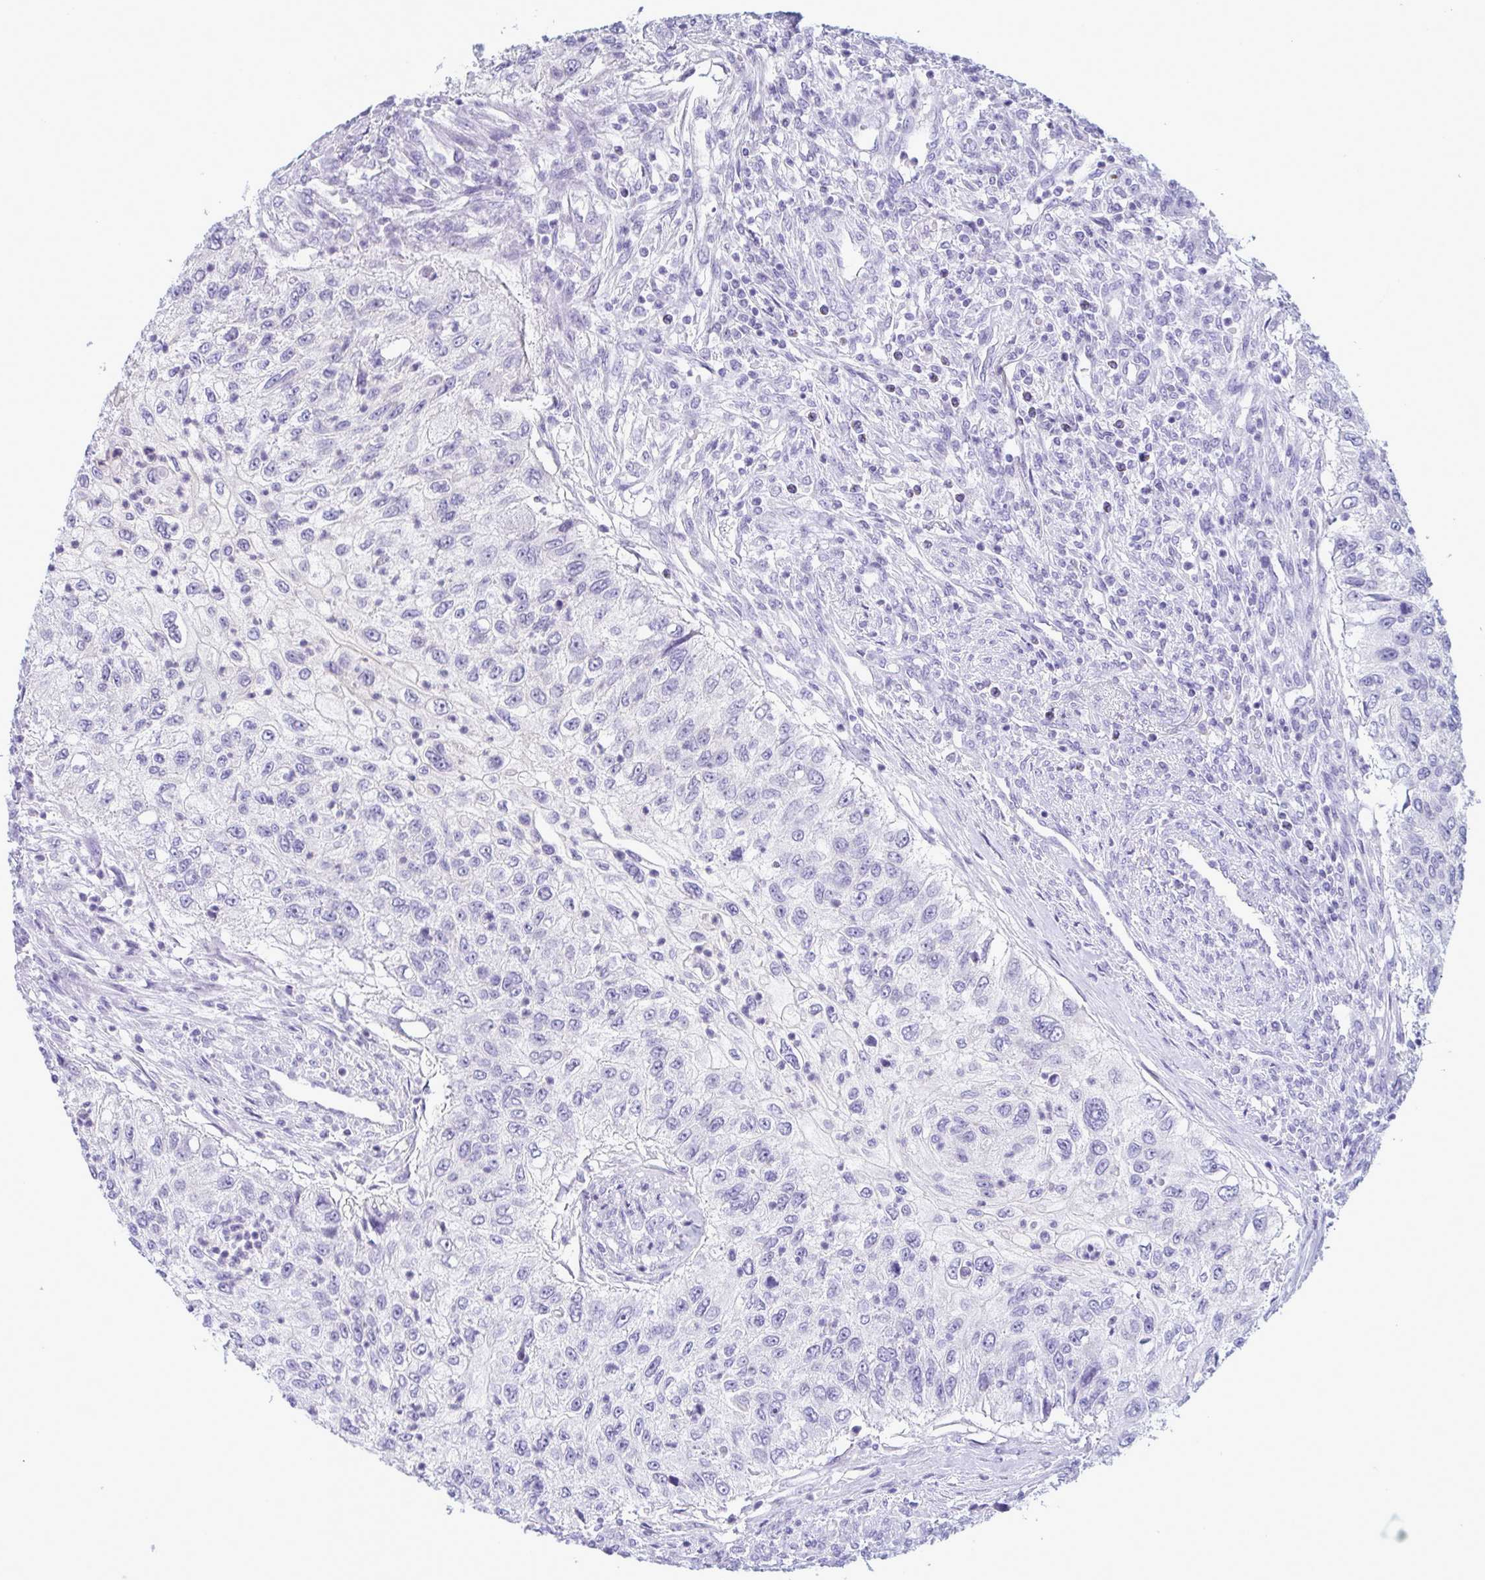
{"staining": {"intensity": "negative", "quantity": "none", "location": "none"}, "tissue": "urothelial cancer", "cell_type": "Tumor cells", "image_type": "cancer", "snomed": [{"axis": "morphology", "description": "Urothelial carcinoma, High grade"}, {"axis": "topography", "description": "Urinary bladder"}], "caption": "The IHC micrograph has no significant positivity in tumor cells of urothelial cancer tissue.", "gene": "TENT5D", "patient": {"sex": "female", "age": 60}}